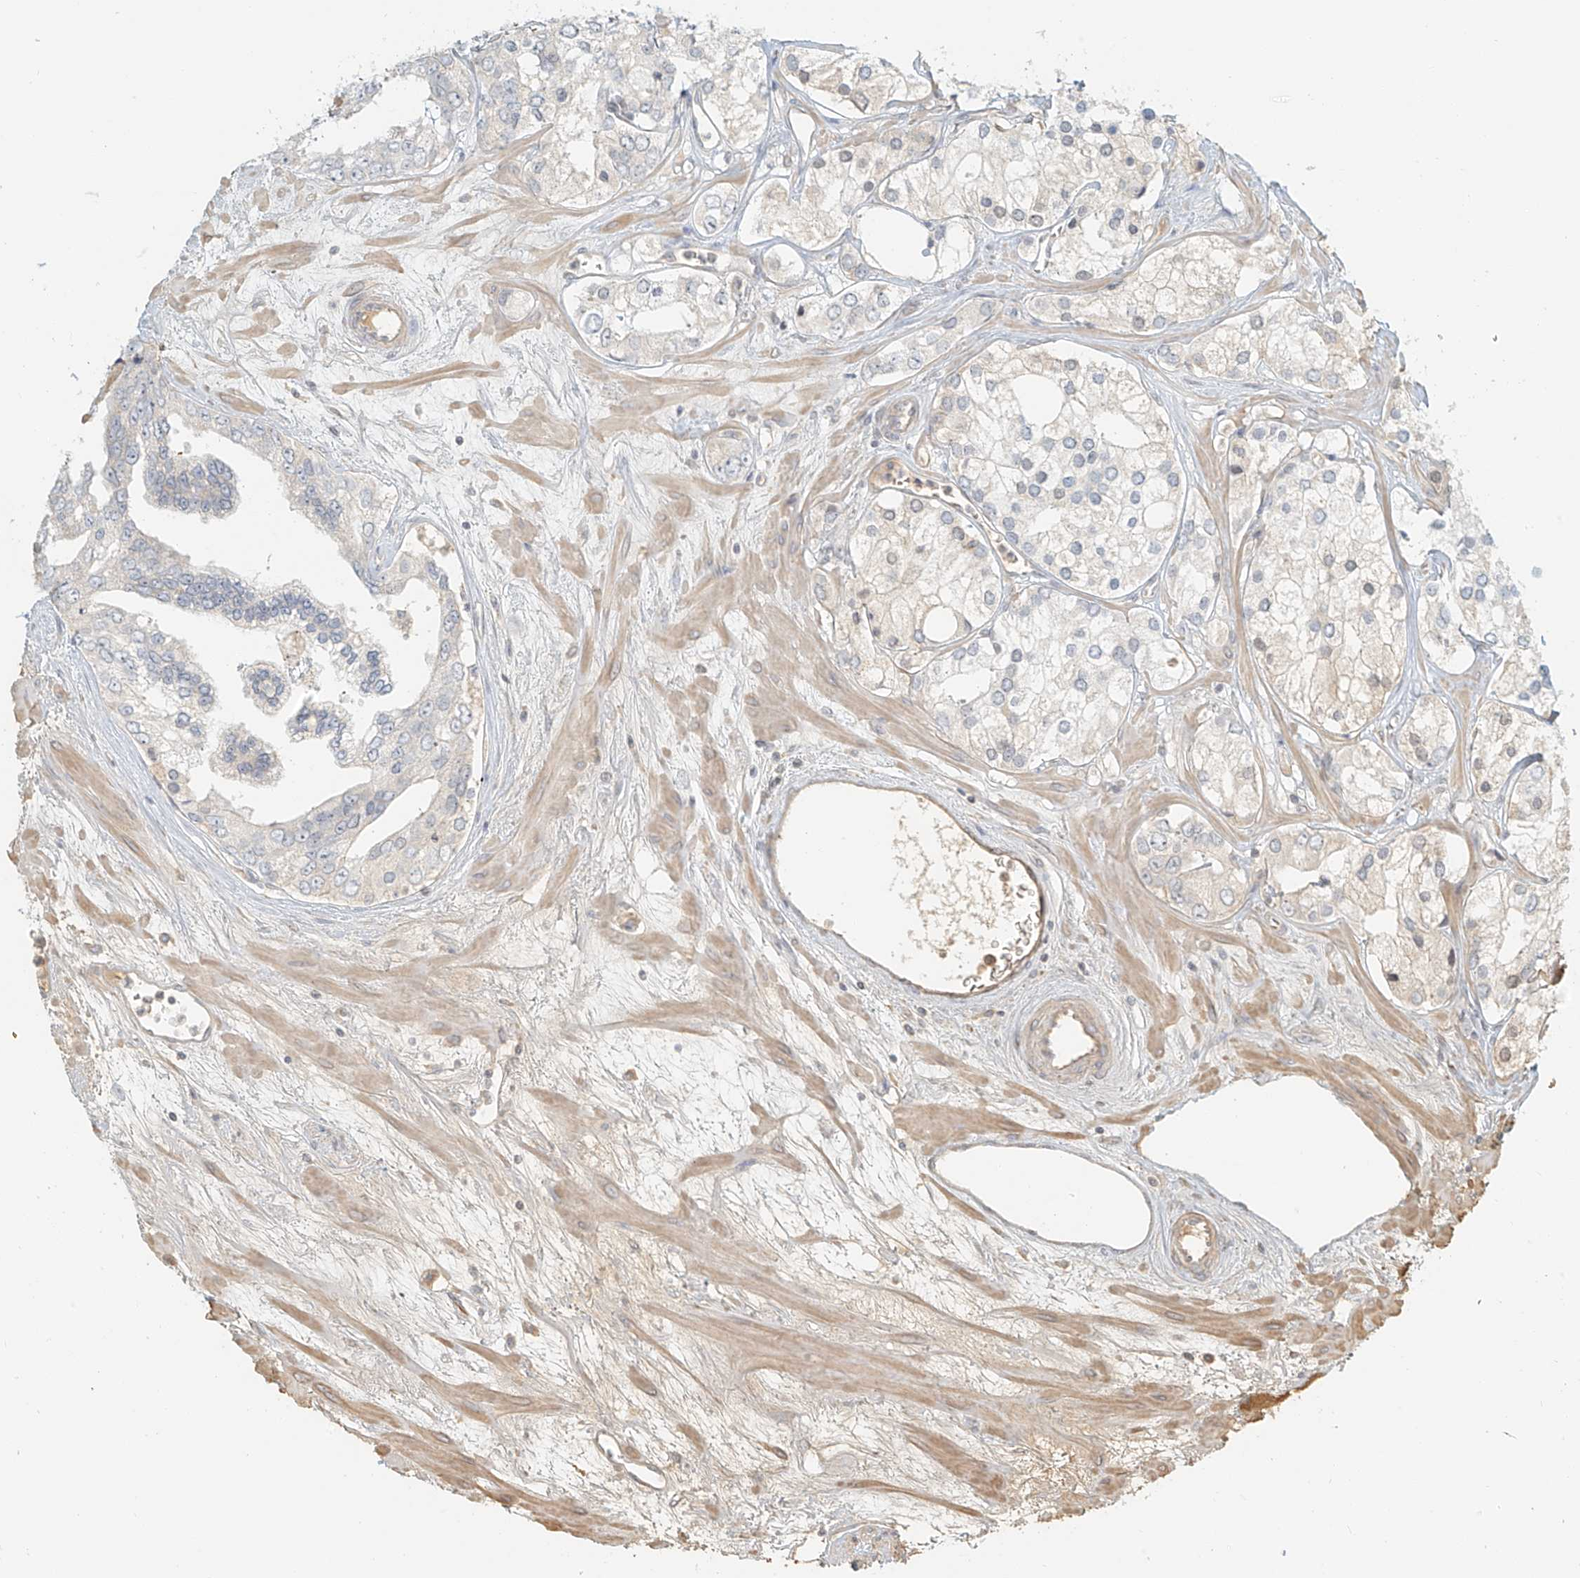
{"staining": {"intensity": "negative", "quantity": "none", "location": "none"}, "tissue": "prostate cancer", "cell_type": "Tumor cells", "image_type": "cancer", "snomed": [{"axis": "morphology", "description": "Adenocarcinoma, High grade"}, {"axis": "topography", "description": "Prostate"}], "caption": "Prostate cancer (high-grade adenocarcinoma) was stained to show a protein in brown. There is no significant staining in tumor cells.", "gene": "UPK1B", "patient": {"sex": "male", "age": 66}}